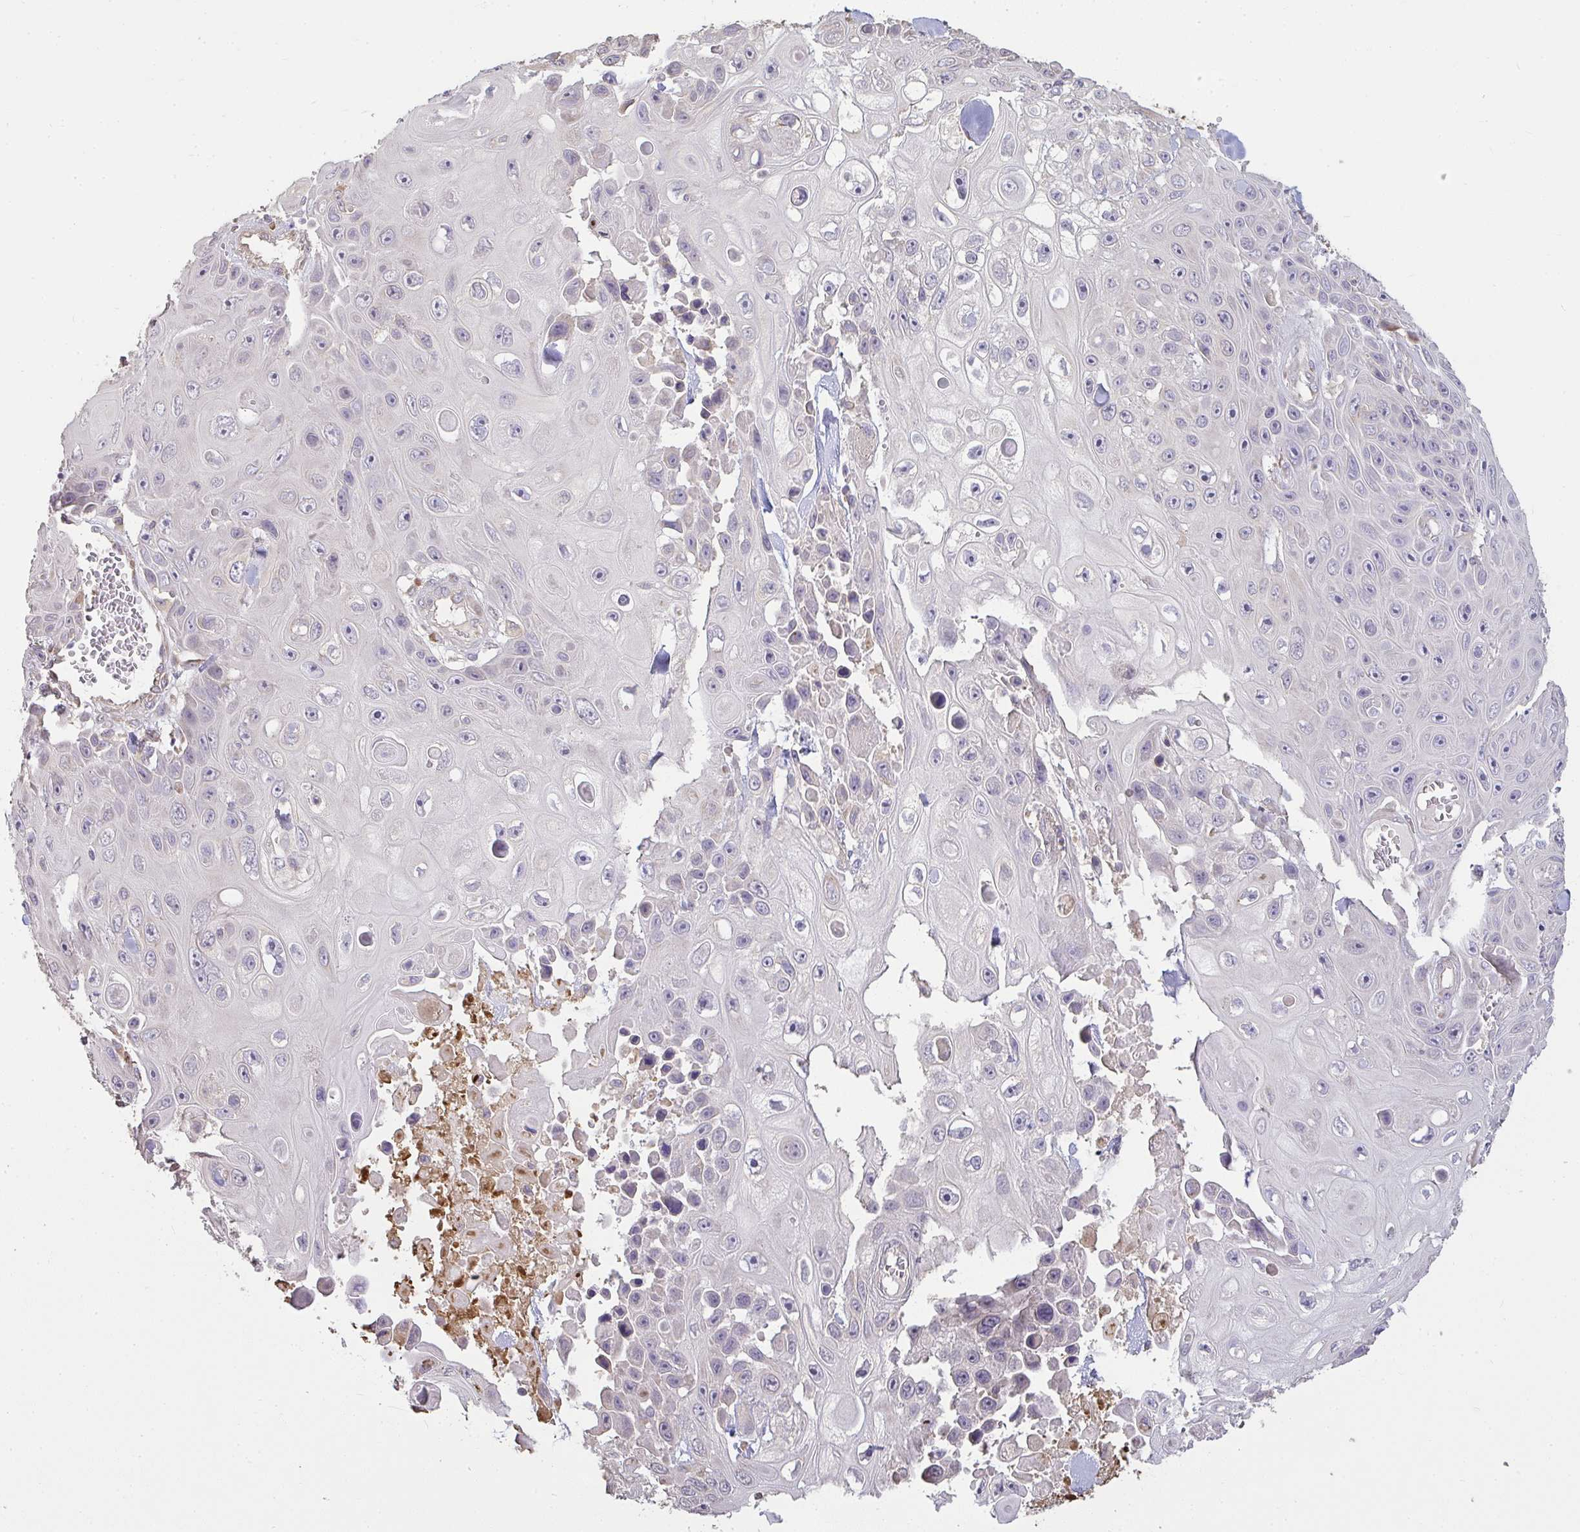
{"staining": {"intensity": "negative", "quantity": "none", "location": "none"}, "tissue": "skin cancer", "cell_type": "Tumor cells", "image_type": "cancer", "snomed": [{"axis": "morphology", "description": "Squamous cell carcinoma, NOS"}, {"axis": "topography", "description": "Skin"}], "caption": "Image shows no significant protein positivity in tumor cells of skin cancer (squamous cell carcinoma). The staining was performed using DAB to visualize the protein expression in brown, while the nuclei were stained in blue with hematoxylin (Magnification: 20x).", "gene": "BRINP3", "patient": {"sex": "male", "age": 82}}